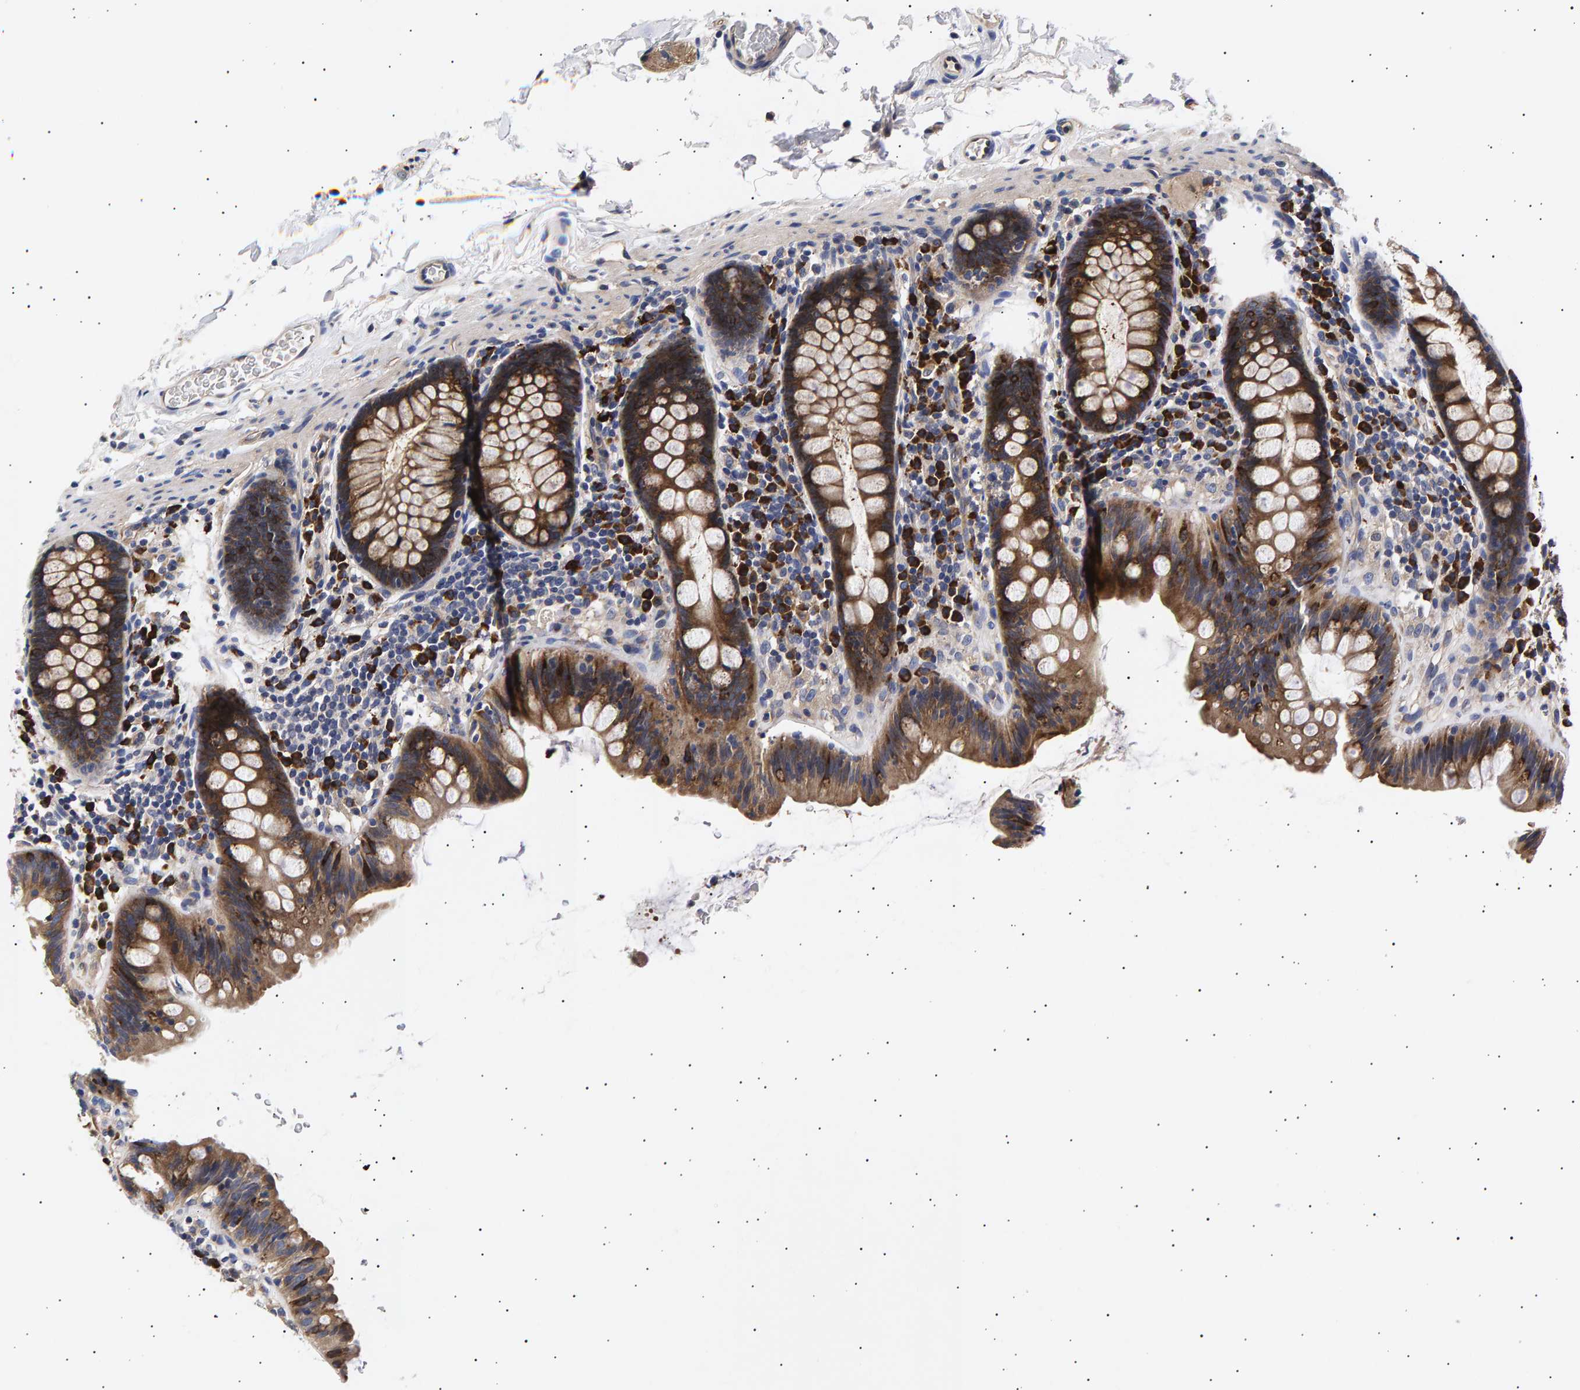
{"staining": {"intensity": "moderate", "quantity": ">75%", "location": "cytoplasmic/membranous"}, "tissue": "colon", "cell_type": "Endothelial cells", "image_type": "normal", "snomed": [{"axis": "morphology", "description": "Normal tissue, NOS"}, {"axis": "topography", "description": "Colon"}], "caption": "IHC (DAB) staining of normal human colon demonstrates moderate cytoplasmic/membranous protein expression in about >75% of endothelial cells. (Stains: DAB in brown, nuclei in blue, Microscopy: brightfield microscopy at high magnification).", "gene": "ANKRD40", "patient": {"sex": "female", "age": 80}}